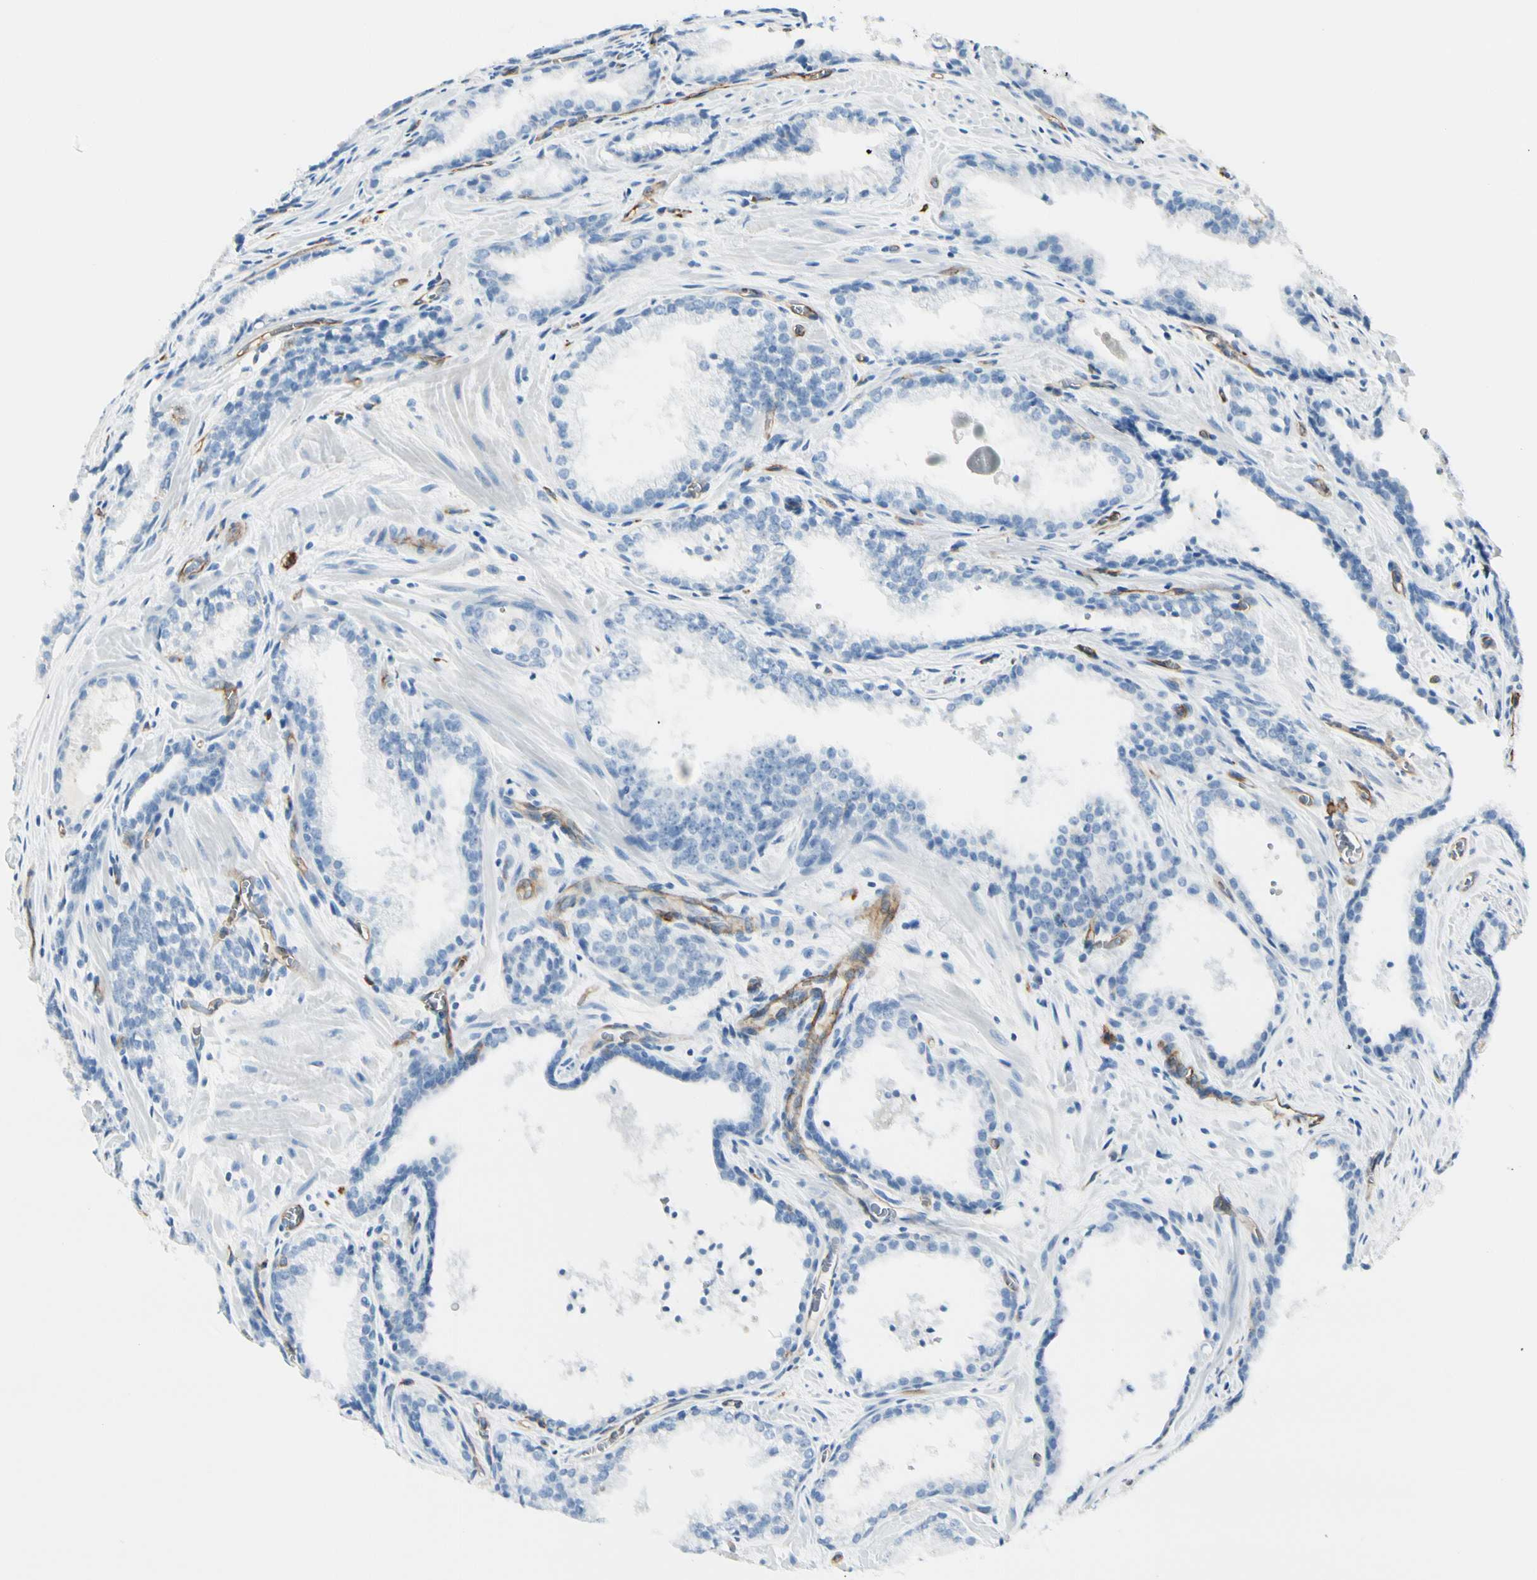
{"staining": {"intensity": "negative", "quantity": "none", "location": "none"}, "tissue": "prostate cancer", "cell_type": "Tumor cells", "image_type": "cancer", "snomed": [{"axis": "morphology", "description": "Adenocarcinoma, Low grade"}, {"axis": "topography", "description": "Prostate"}], "caption": "A high-resolution histopathology image shows IHC staining of prostate adenocarcinoma (low-grade), which demonstrates no significant staining in tumor cells.", "gene": "CD93", "patient": {"sex": "male", "age": 60}}